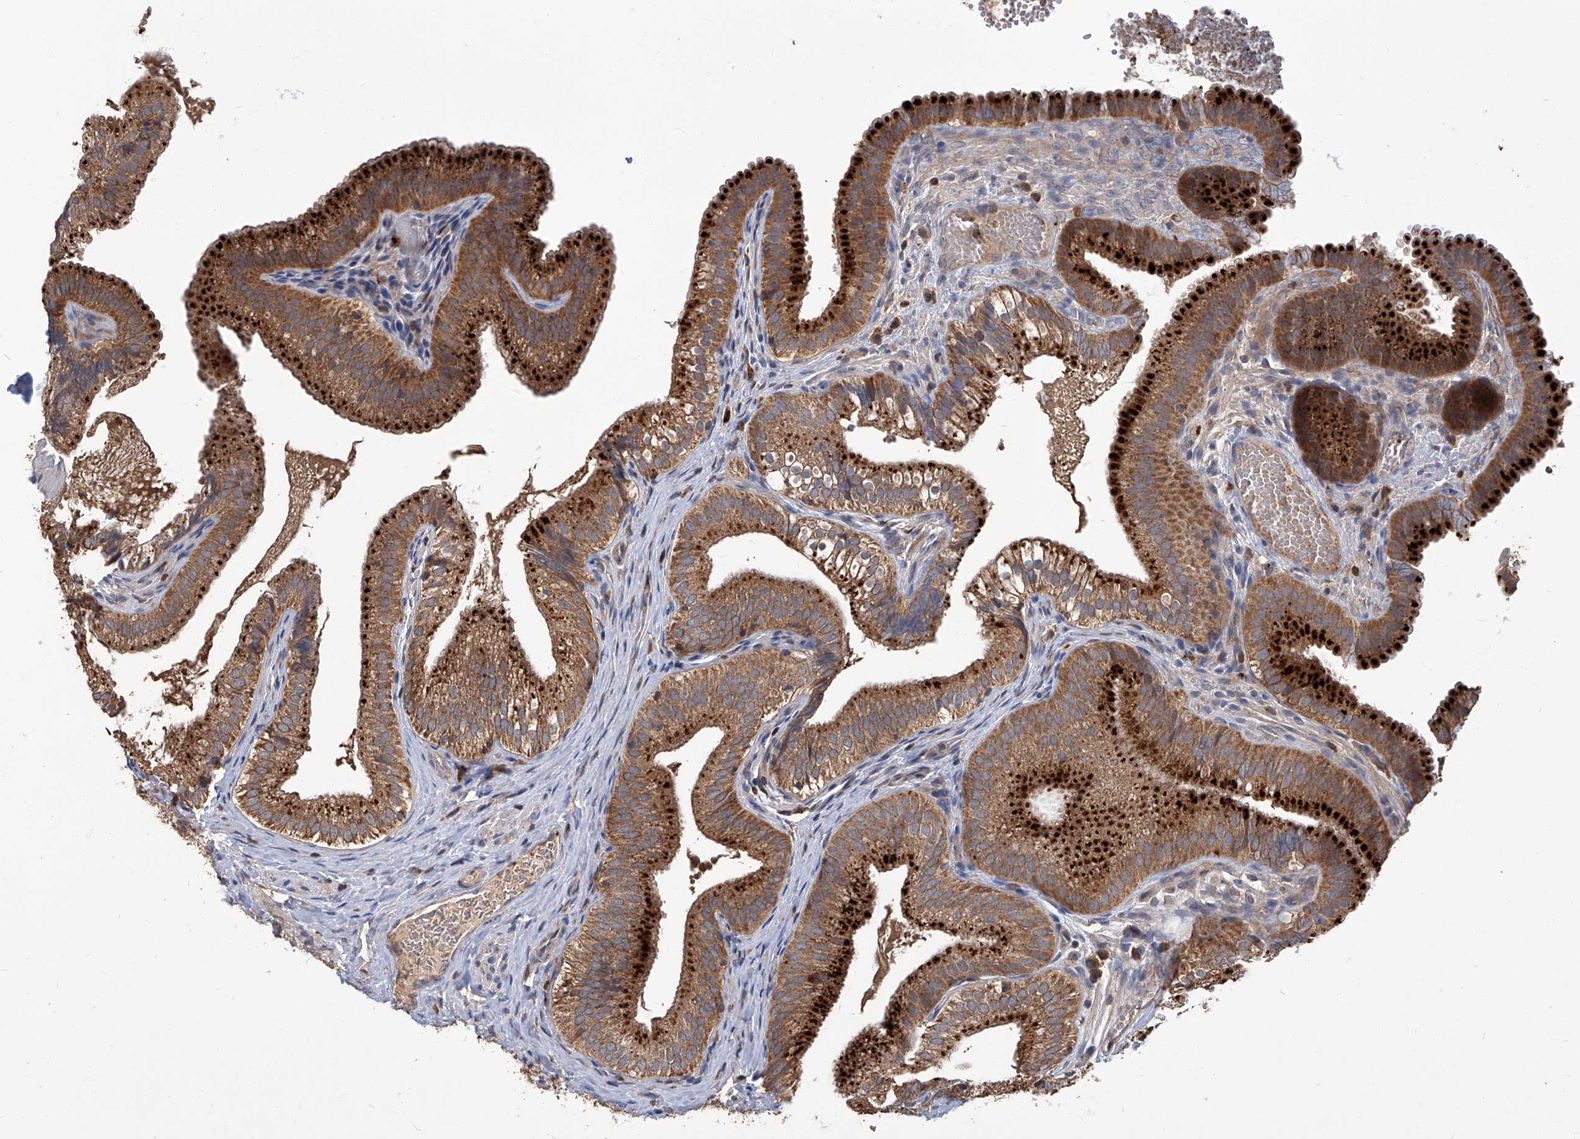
{"staining": {"intensity": "strong", "quantity": ">75%", "location": "cytoplasmic/membranous"}, "tissue": "gallbladder", "cell_type": "Glandular cells", "image_type": "normal", "snomed": [{"axis": "morphology", "description": "Normal tissue, NOS"}, {"axis": "topography", "description": "Gallbladder"}], "caption": "Immunohistochemistry (IHC) micrograph of unremarkable gallbladder: human gallbladder stained using IHC shows high levels of strong protein expression localized specifically in the cytoplasmic/membranous of glandular cells, appearing as a cytoplasmic/membranous brown color.", "gene": "TNFRSF13B", "patient": {"sex": "female", "age": 30}}